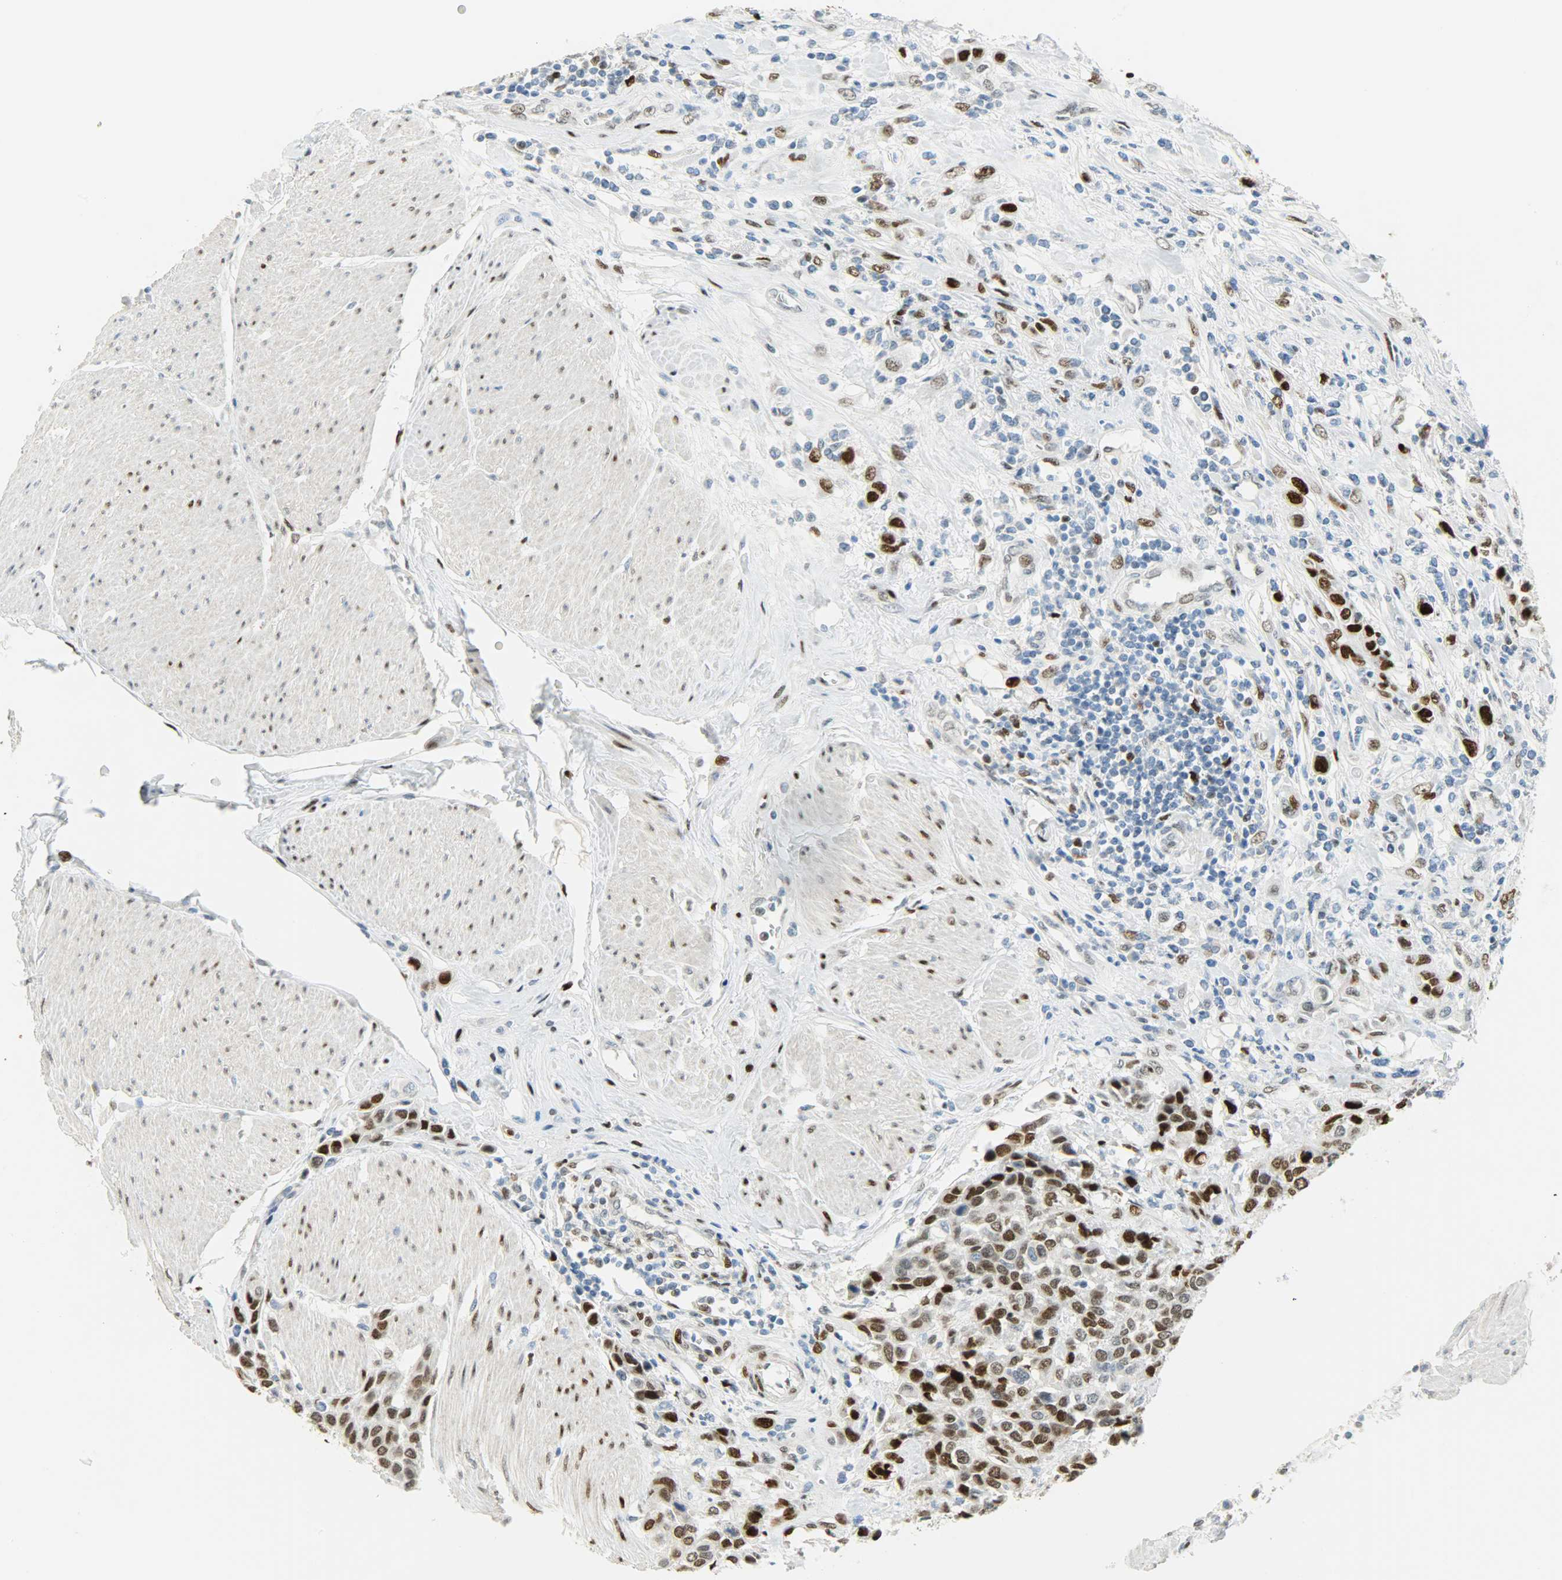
{"staining": {"intensity": "strong", "quantity": ">75%", "location": "nuclear"}, "tissue": "urothelial cancer", "cell_type": "Tumor cells", "image_type": "cancer", "snomed": [{"axis": "morphology", "description": "Urothelial carcinoma, High grade"}, {"axis": "topography", "description": "Urinary bladder"}], "caption": "A brown stain highlights strong nuclear expression of a protein in human urothelial carcinoma (high-grade) tumor cells.", "gene": "JUNB", "patient": {"sex": "male", "age": 50}}